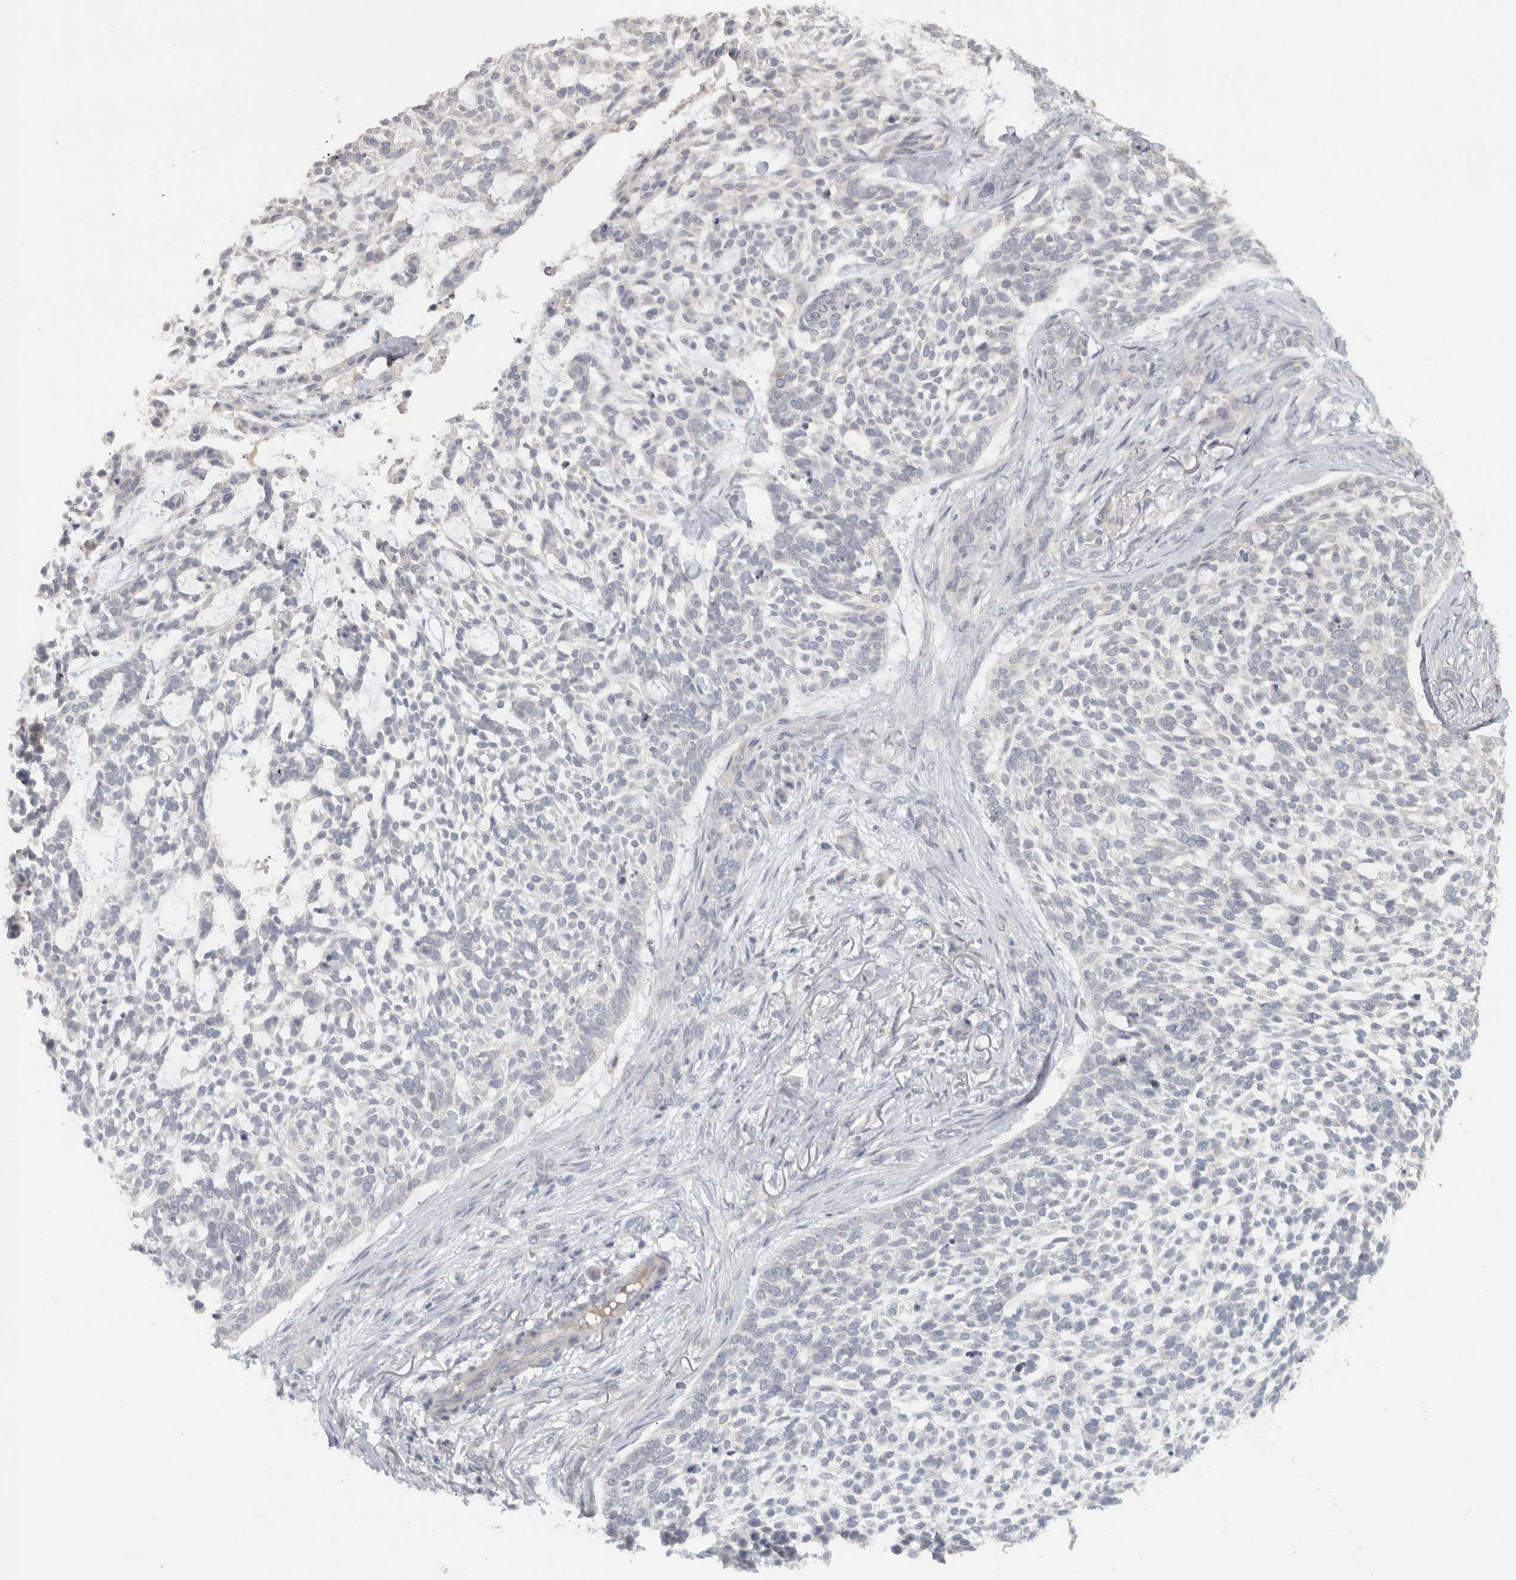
{"staining": {"intensity": "negative", "quantity": "none", "location": "none"}, "tissue": "skin cancer", "cell_type": "Tumor cells", "image_type": "cancer", "snomed": [{"axis": "morphology", "description": "Basal cell carcinoma"}, {"axis": "topography", "description": "Skin"}], "caption": "There is no significant expression in tumor cells of skin basal cell carcinoma.", "gene": "AFP", "patient": {"sex": "female", "age": 64}}